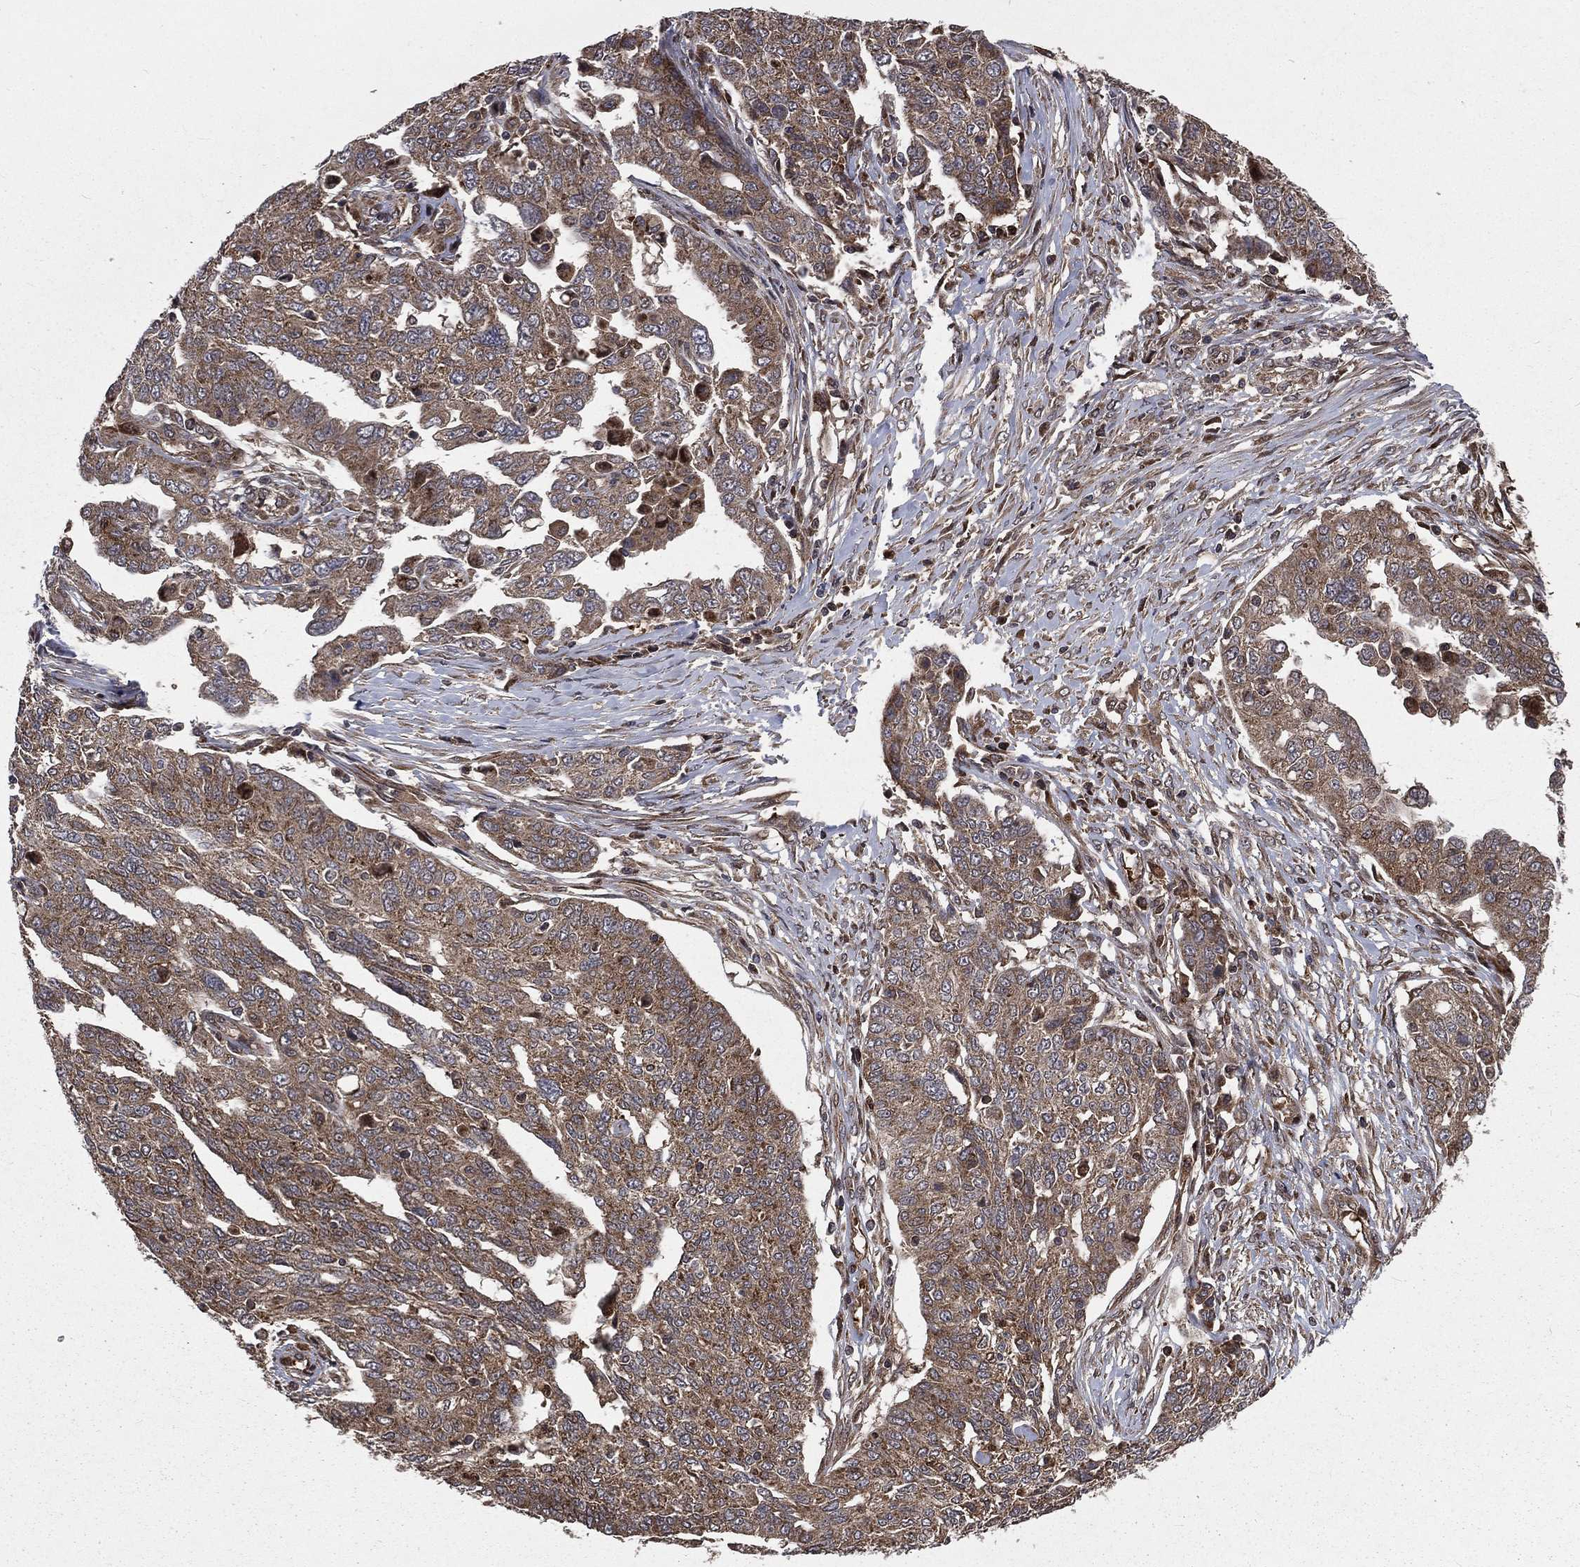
{"staining": {"intensity": "moderate", "quantity": ">75%", "location": "cytoplasmic/membranous"}, "tissue": "ovarian cancer", "cell_type": "Tumor cells", "image_type": "cancer", "snomed": [{"axis": "morphology", "description": "Cystadenocarcinoma, serous, NOS"}, {"axis": "topography", "description": "Ovary"}], "caption": "The micrograph displays a brown stain indicating the presence of a protein in the cytoplasmic/membranous of tumor cells in ovarian serous cystadenocarcinoma. Immunohistochemistry (ihc) stains the protein of interest in brown and the nuclei are stained blue.", "gene": "LENG8", "patient": {"sex": "female", "age": 67}}